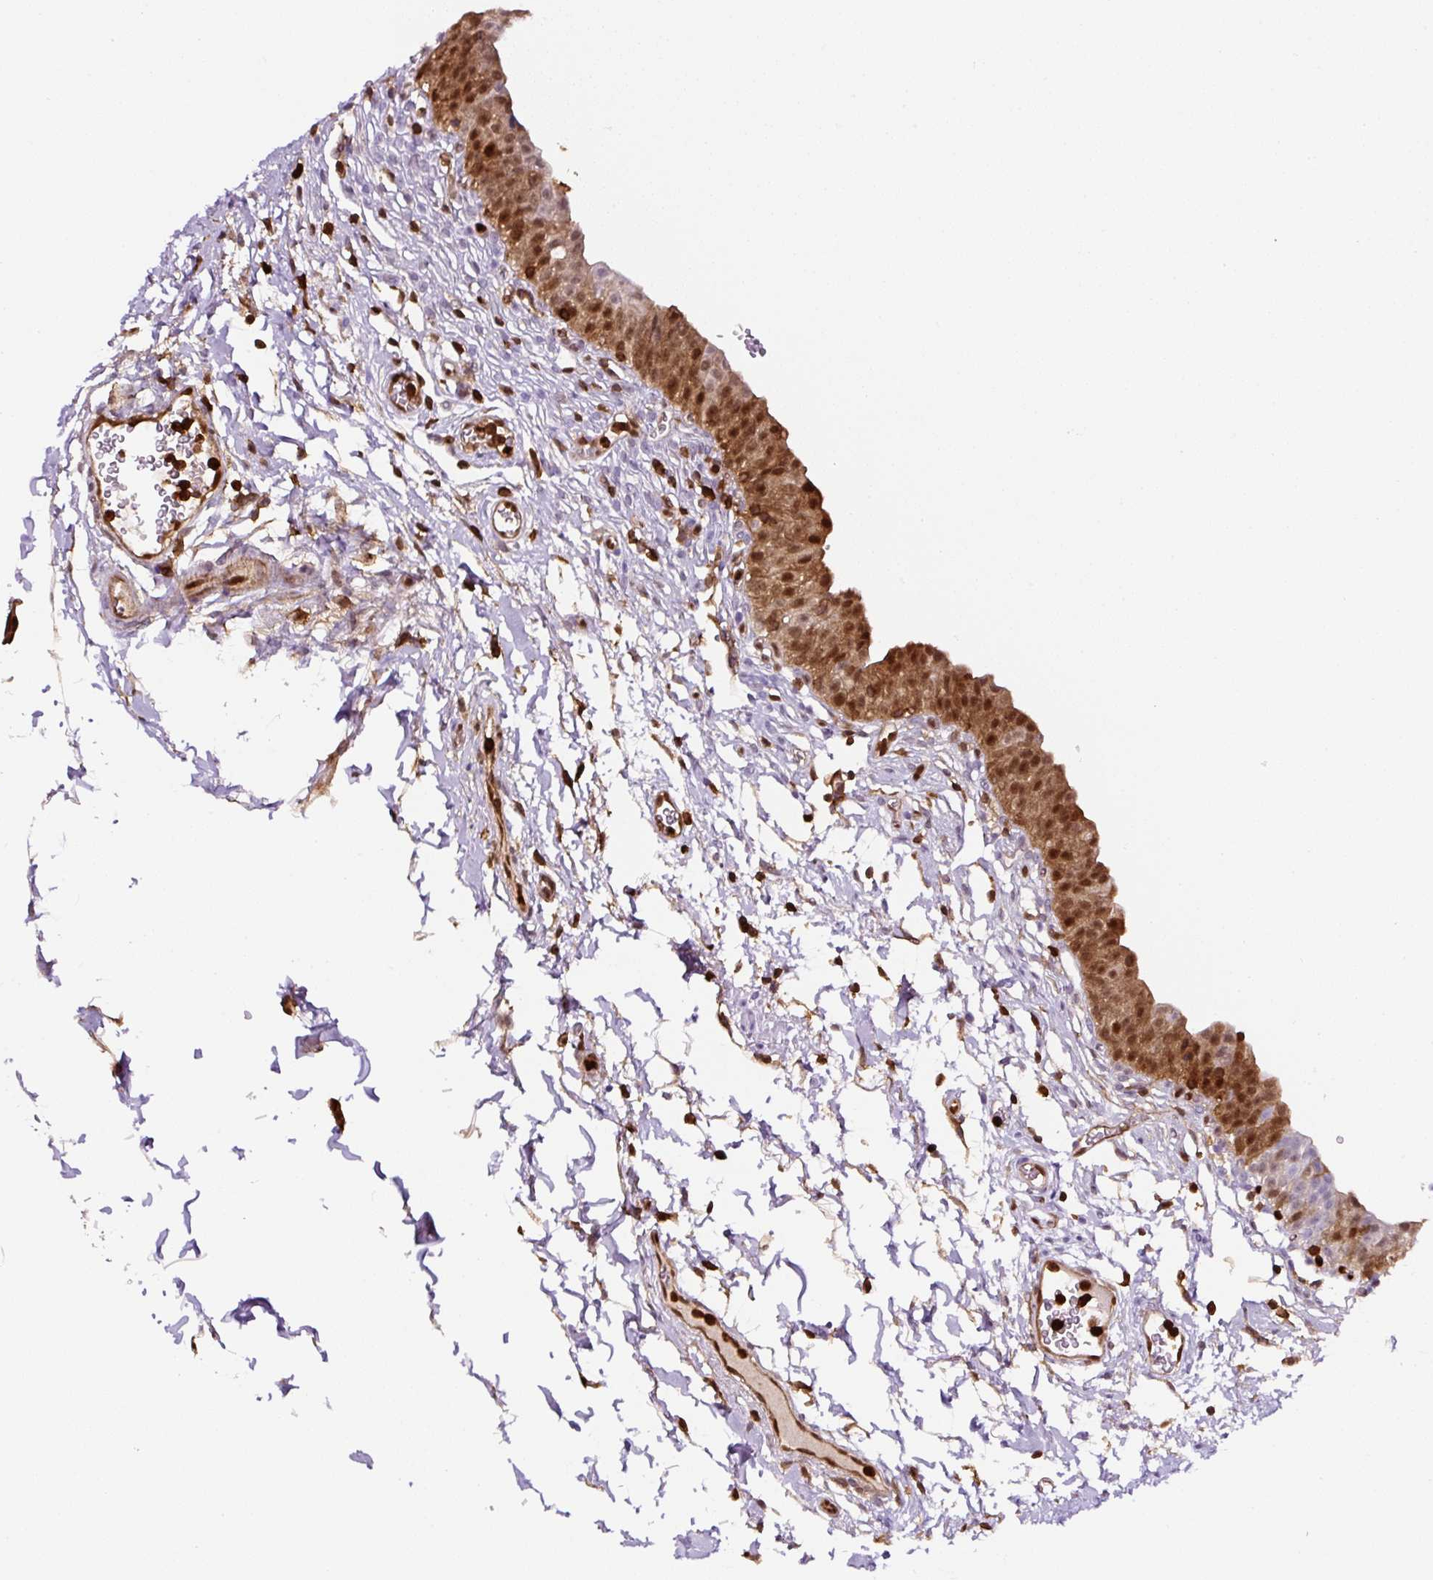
{"staining": {"intensity": "moderate", "quantity": ">75%", "location": "cytoplasmic/membranous,nuclear"}, "tissue": "urinary bladder", "cell_type": "Urothelial cells", "image_type": "normal", "snomed": [{"axis": "morphology", "description": "Normal tissue, NOS"}, {"axis": "topography", "description": "Urinary bladder"}, {"axis": "topography", "description": "Peripheral nerve tissue"}], "caption": "Unremarkable urinary bladder was stained to show a protein in brown. There is medium levels of moderate cytoplasmic/membranous,nuclear expression in approximately >75% of urothelial cells. Using DAB (3,3'-diaminobenzidine) (brown) and hematoxylin (blue) stains, captured at high magnification using brightfield microscopy.", "gene": "ANXA1", "patient": {"sex": "male", "age": 55}}